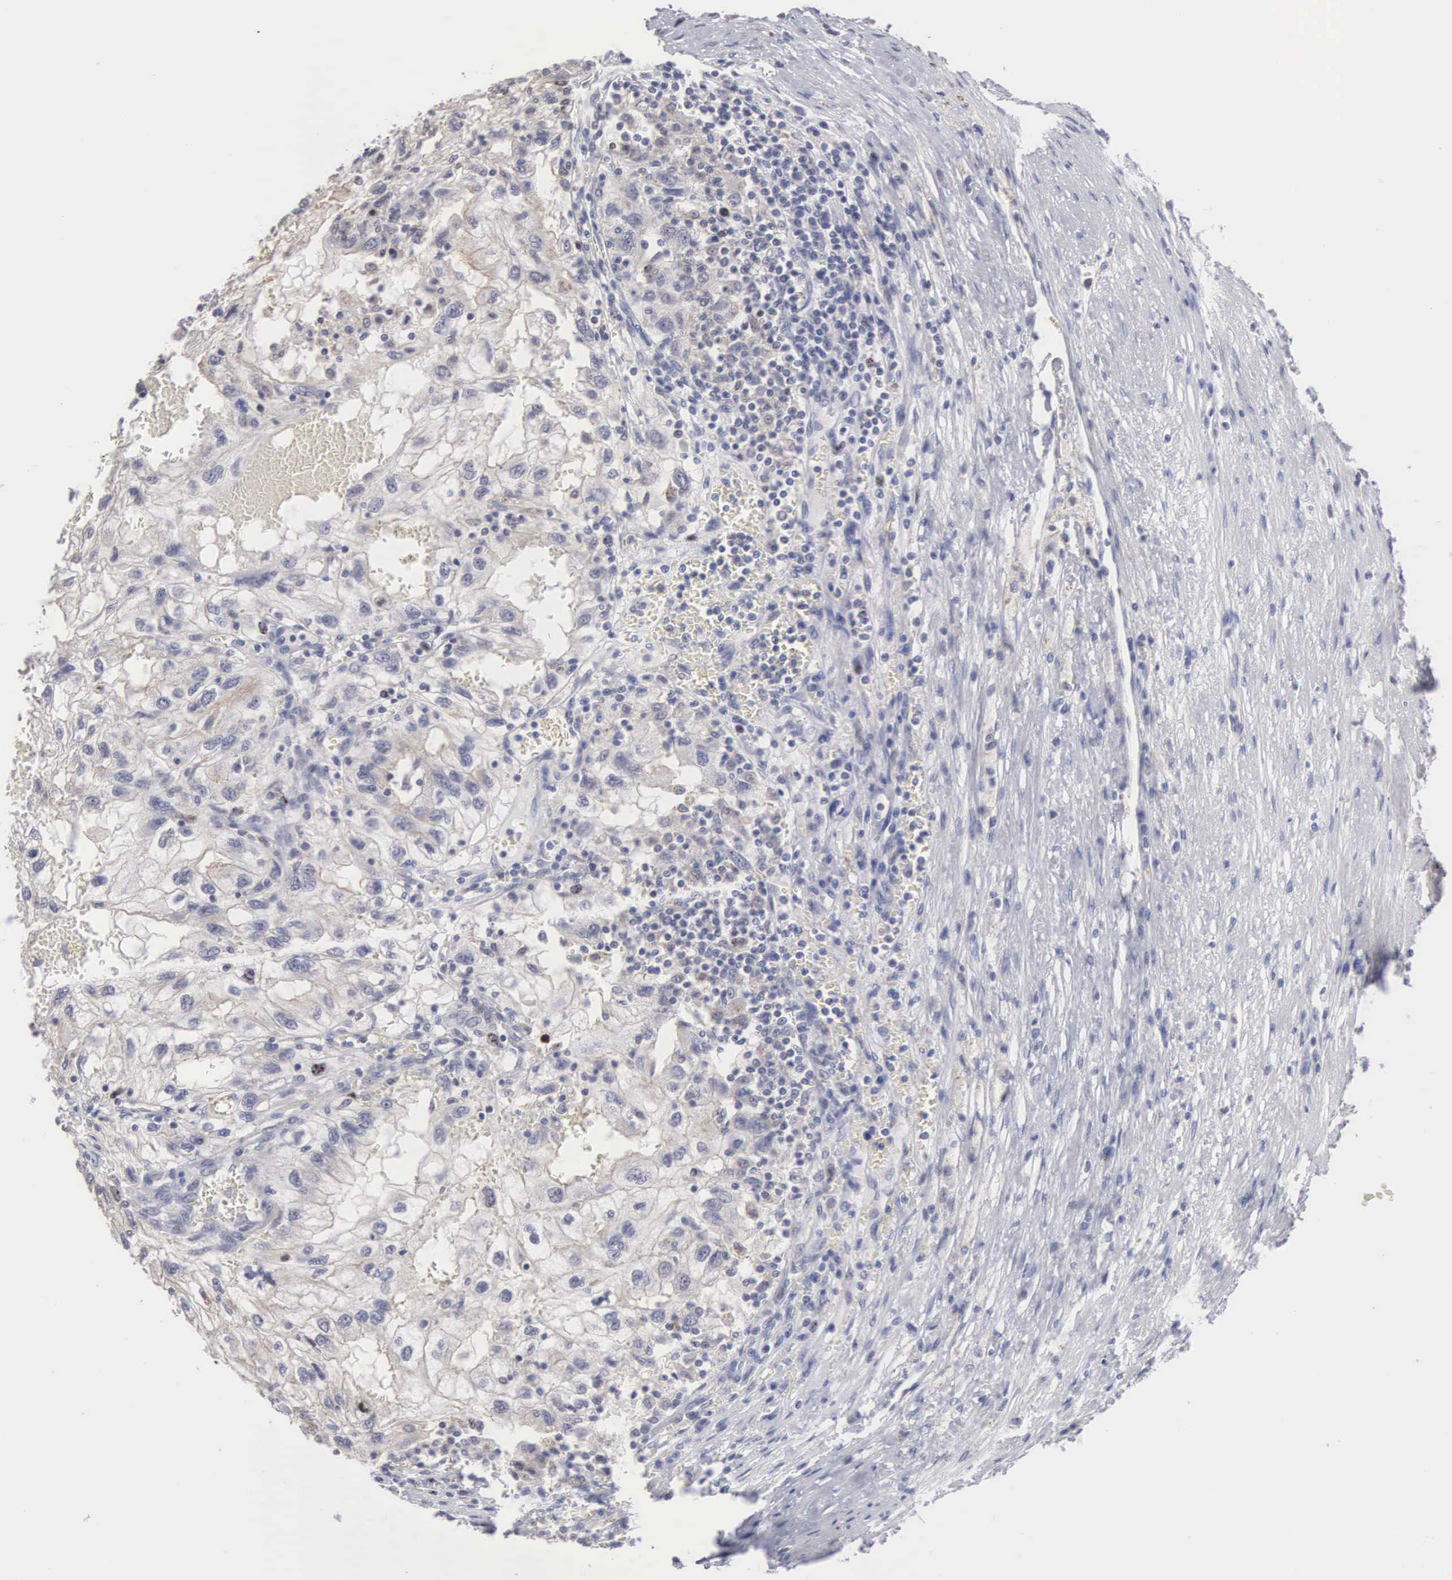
{"staining": {"intensity": "negative", "quantity": "none", "location": "none"}, "tissue": "renal cancer", "cell_type": "Tumor cells", "image_type": "cancer", "snomed": [{"axis": "morphology", "description": "Normal tissue, NOS"}, {"axis": "morphology", "description": "Adenocarcinoma, NOS"}, {"axis": "topography", "description": "Kidney"}], "caption": "Human renal cancer stained for a protein using immunohistochemistry exhibits no expression in tumor cells.", "gene": "KDM6A", "patient": {"sex": "male", "age": 71}}